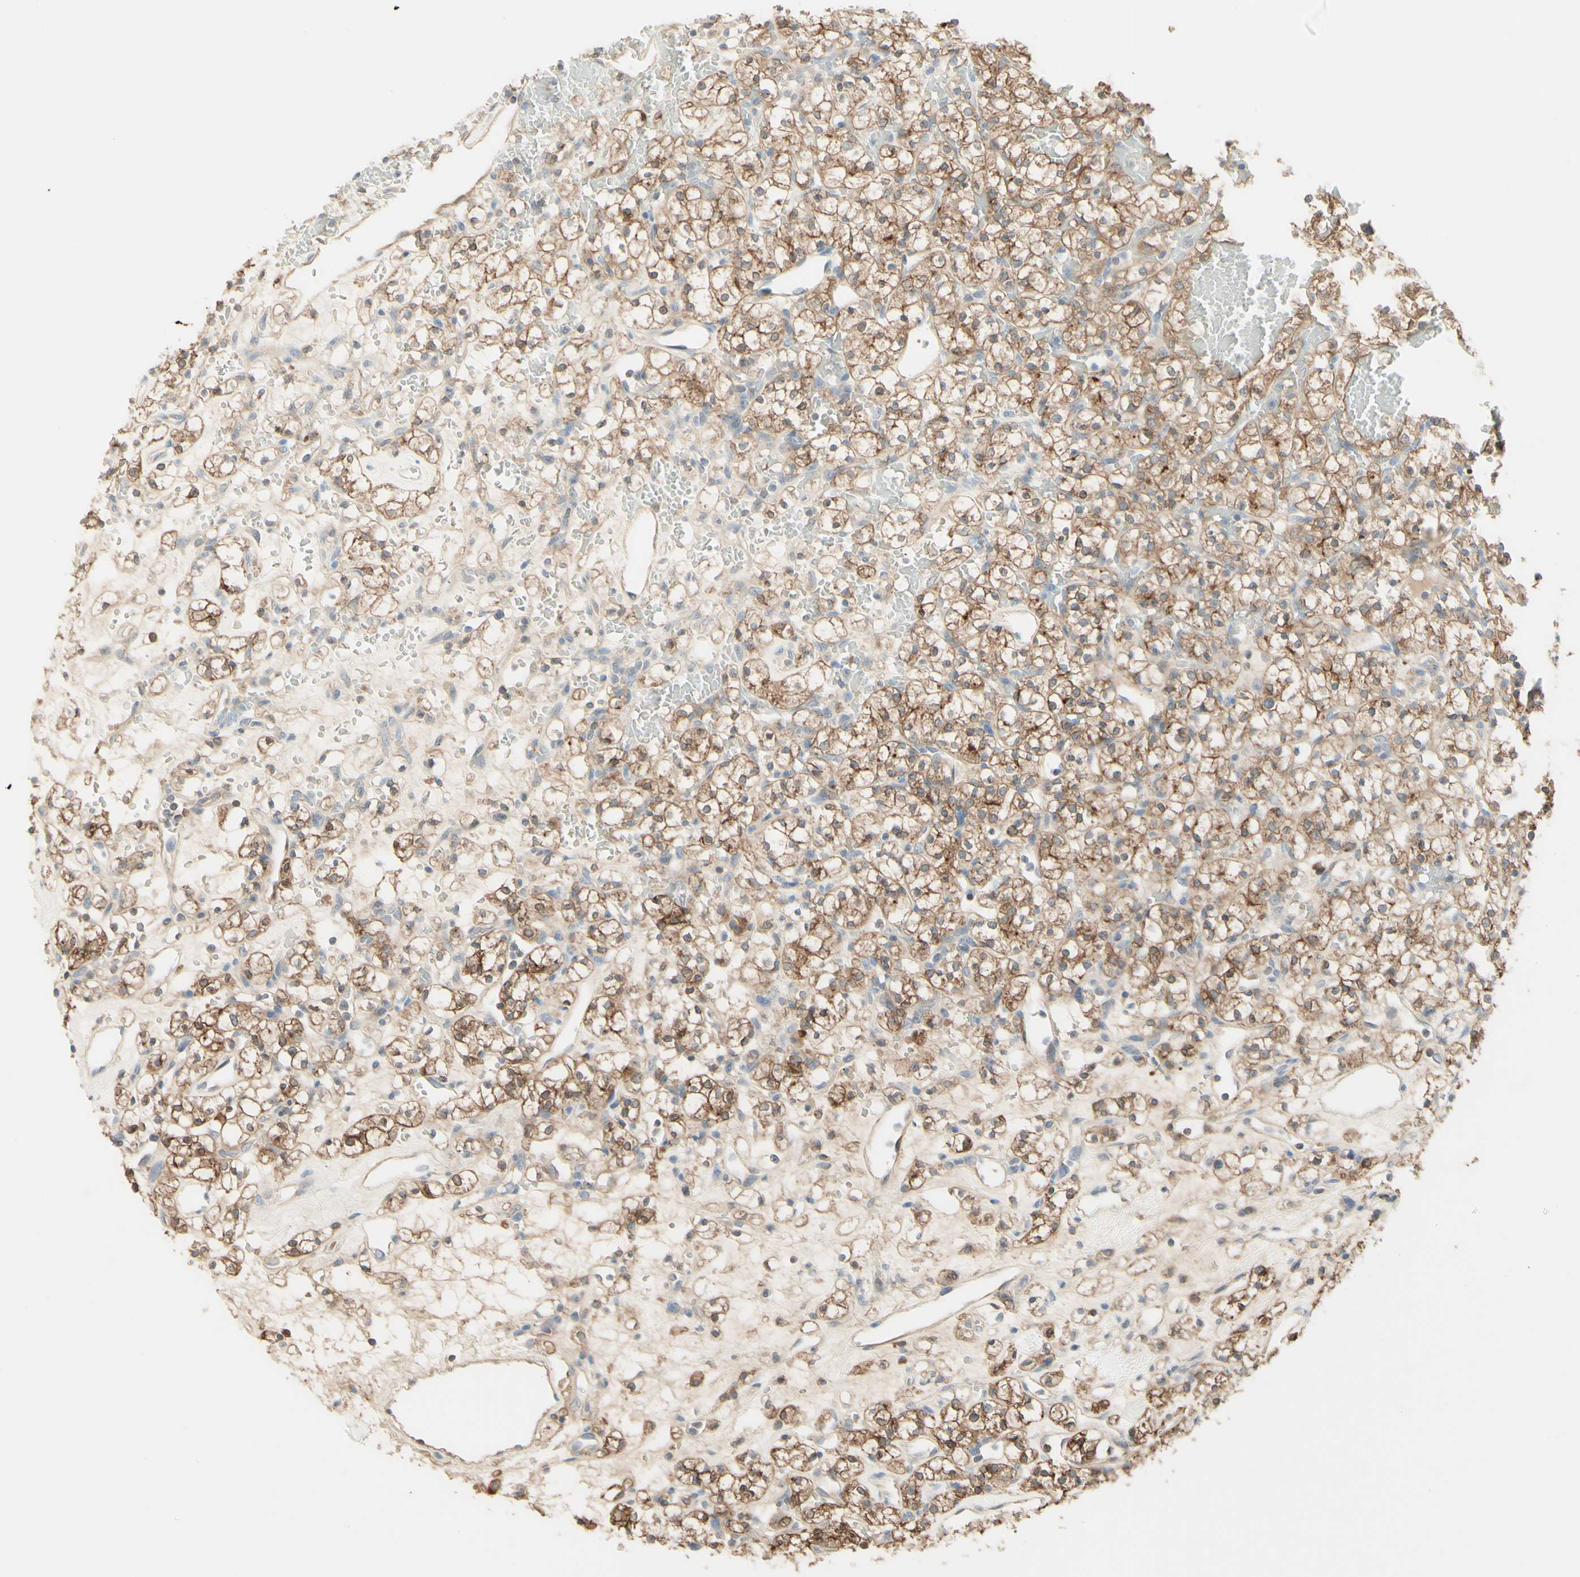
{"staining": {"intensity": "moderate", "quantity": ">75%", "location": "cytoplasmic/membranous"}, "tissue": "renal cancer", "cell_type": "Tumor cells", "image_type": "cancer", "snomed": [{"axis": "morphology", "description": "Adenocarcinoma, NOS"}, {"axis": "topography", "description": "Kidney"}], "caption": "There is medium levels of moderate cytoplasmic/membranous staining in tumor cells of adenocarcinoma (renal), as demonstrated by immunohistochemical staining (brown color).", "gene": "MTM1", "patient": {"sex": "female", "age": 60}}